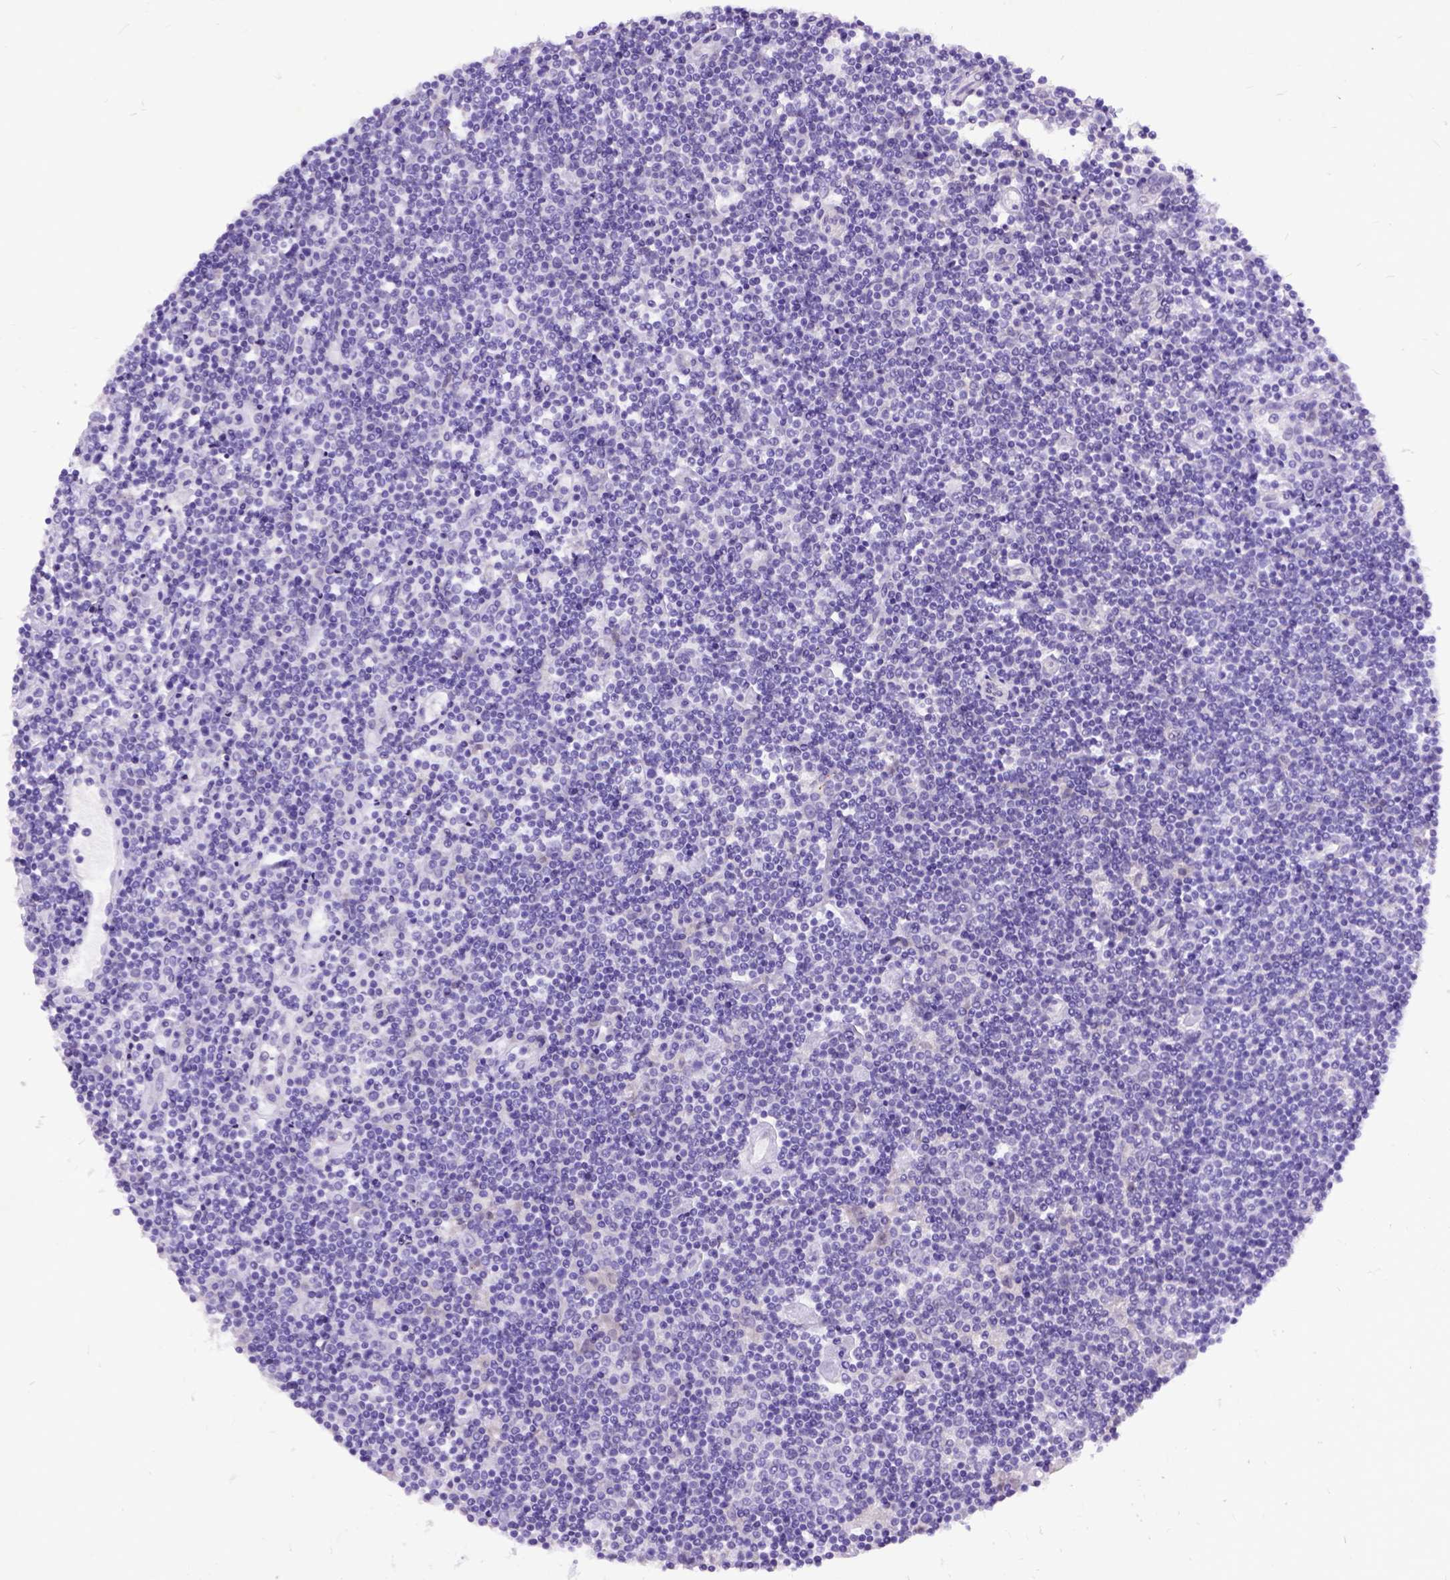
{"staining": {"intensity": "negative", "quantity": "none", "location": "none"}, "tissue": "lymphoma", "cell_type": "Tumor cells", "image_type": "cancer", "snomed": [{"axis": "morphology", "description": "Hodgkin's disease, NOS"}, {"axis": "topography", "description": "Lymph node"}], "caption": "A high-resolution photomicrograph shows immunohistochemistry (IHC) staining of lymphoma, which displays no significant staining in tumor cells.", "gene": "NEUROD4", "patient": {"sex": "male", "age": 40}}